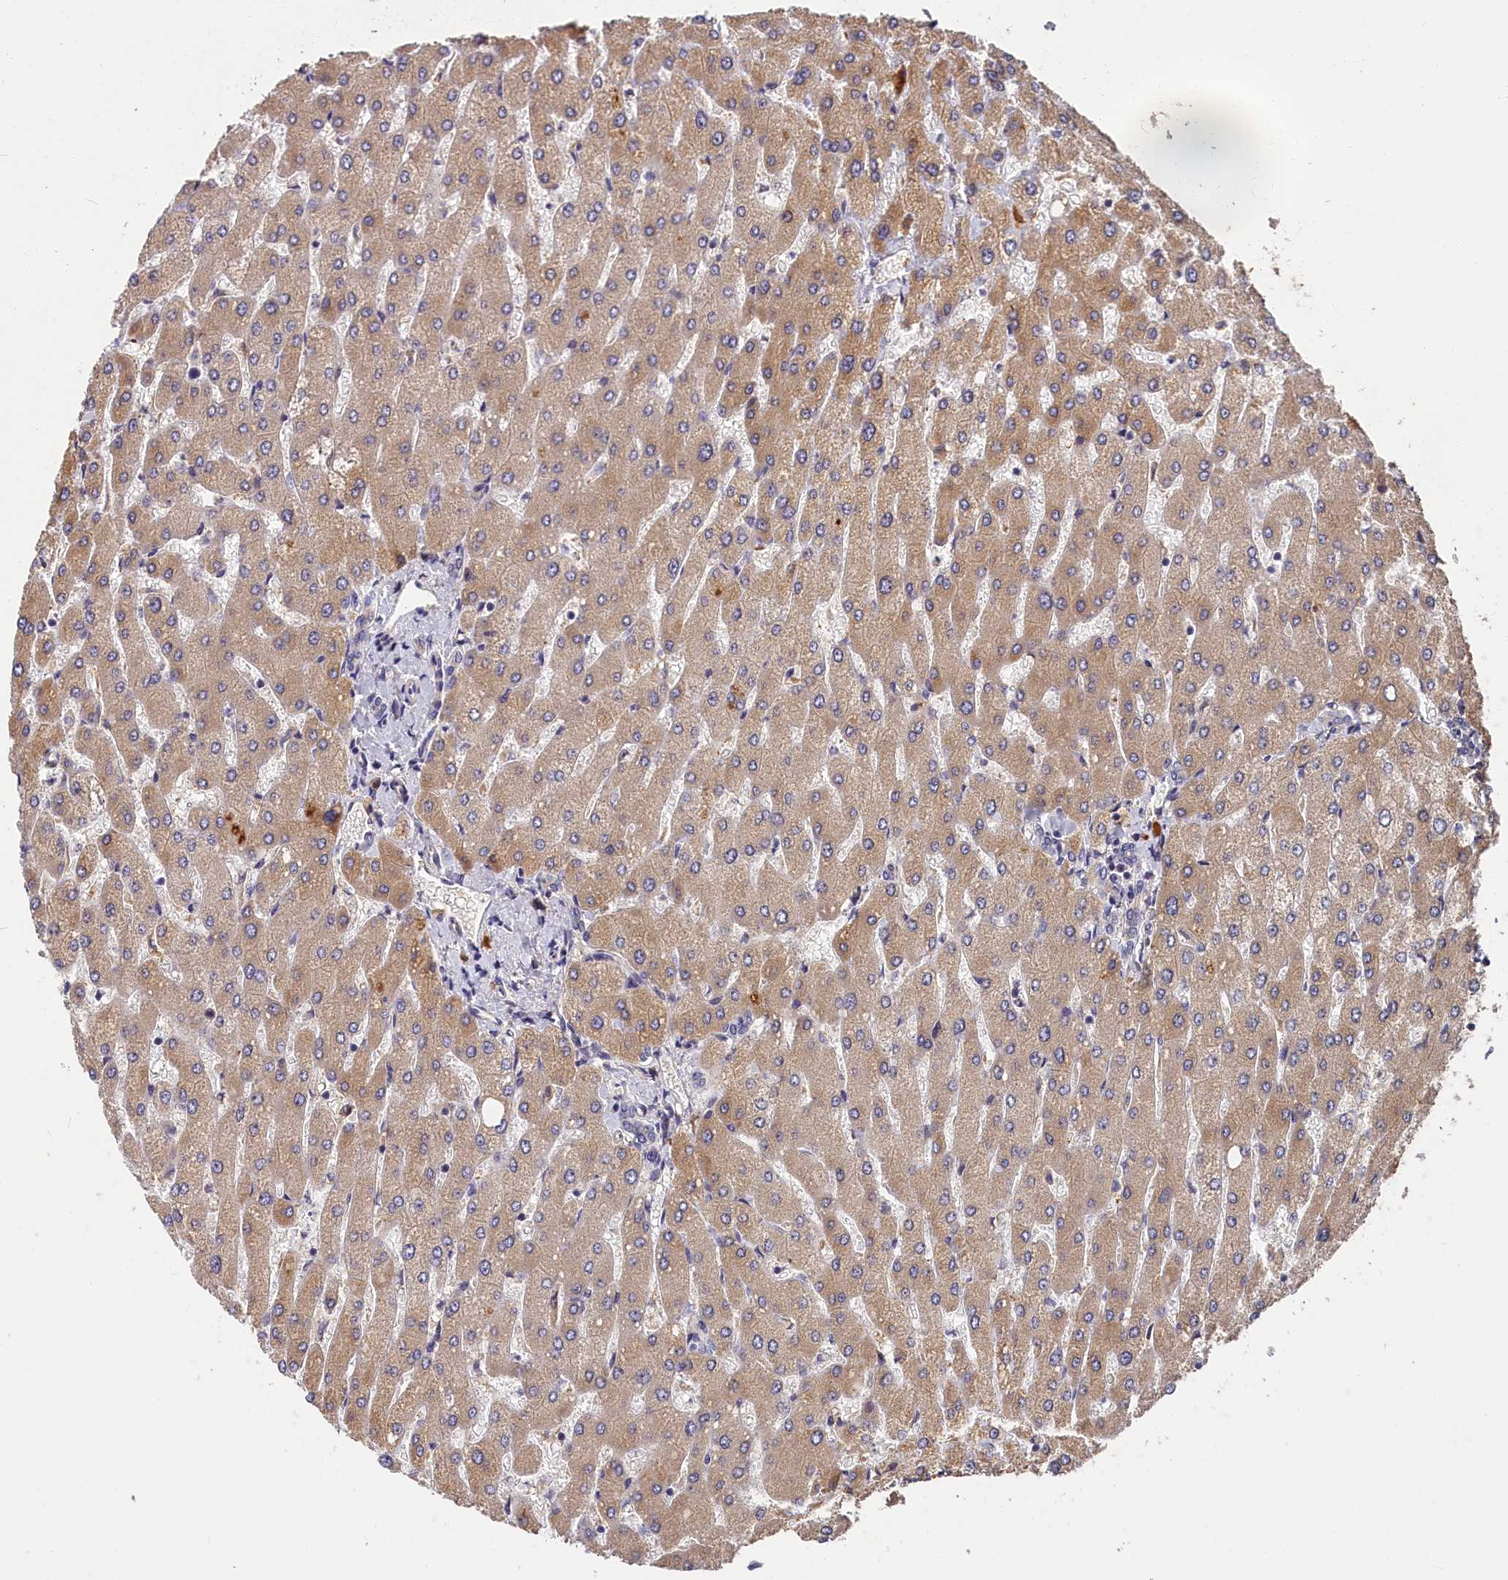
{"staining": {"intensity": "negative", "quantity": "none", "location": "none"}, "tissue": "liver", "cell_type": "Cholangiocytes", "image_type": "normal", "snomed": [{"axis": "morphology", "description": "Normal tissue, NOS"}, {"axis": "topography", "description": "Liver"}], "caption": "DAB (3,3'-diaminobenzidine) immunohistochemical staining of normal liver exhibits no significant staining in cholangiocytes. (IHC, brightfield microscopy, high magnification).", "gene": "ITIH1", "patient": {"sex": "male", "age": 55}}